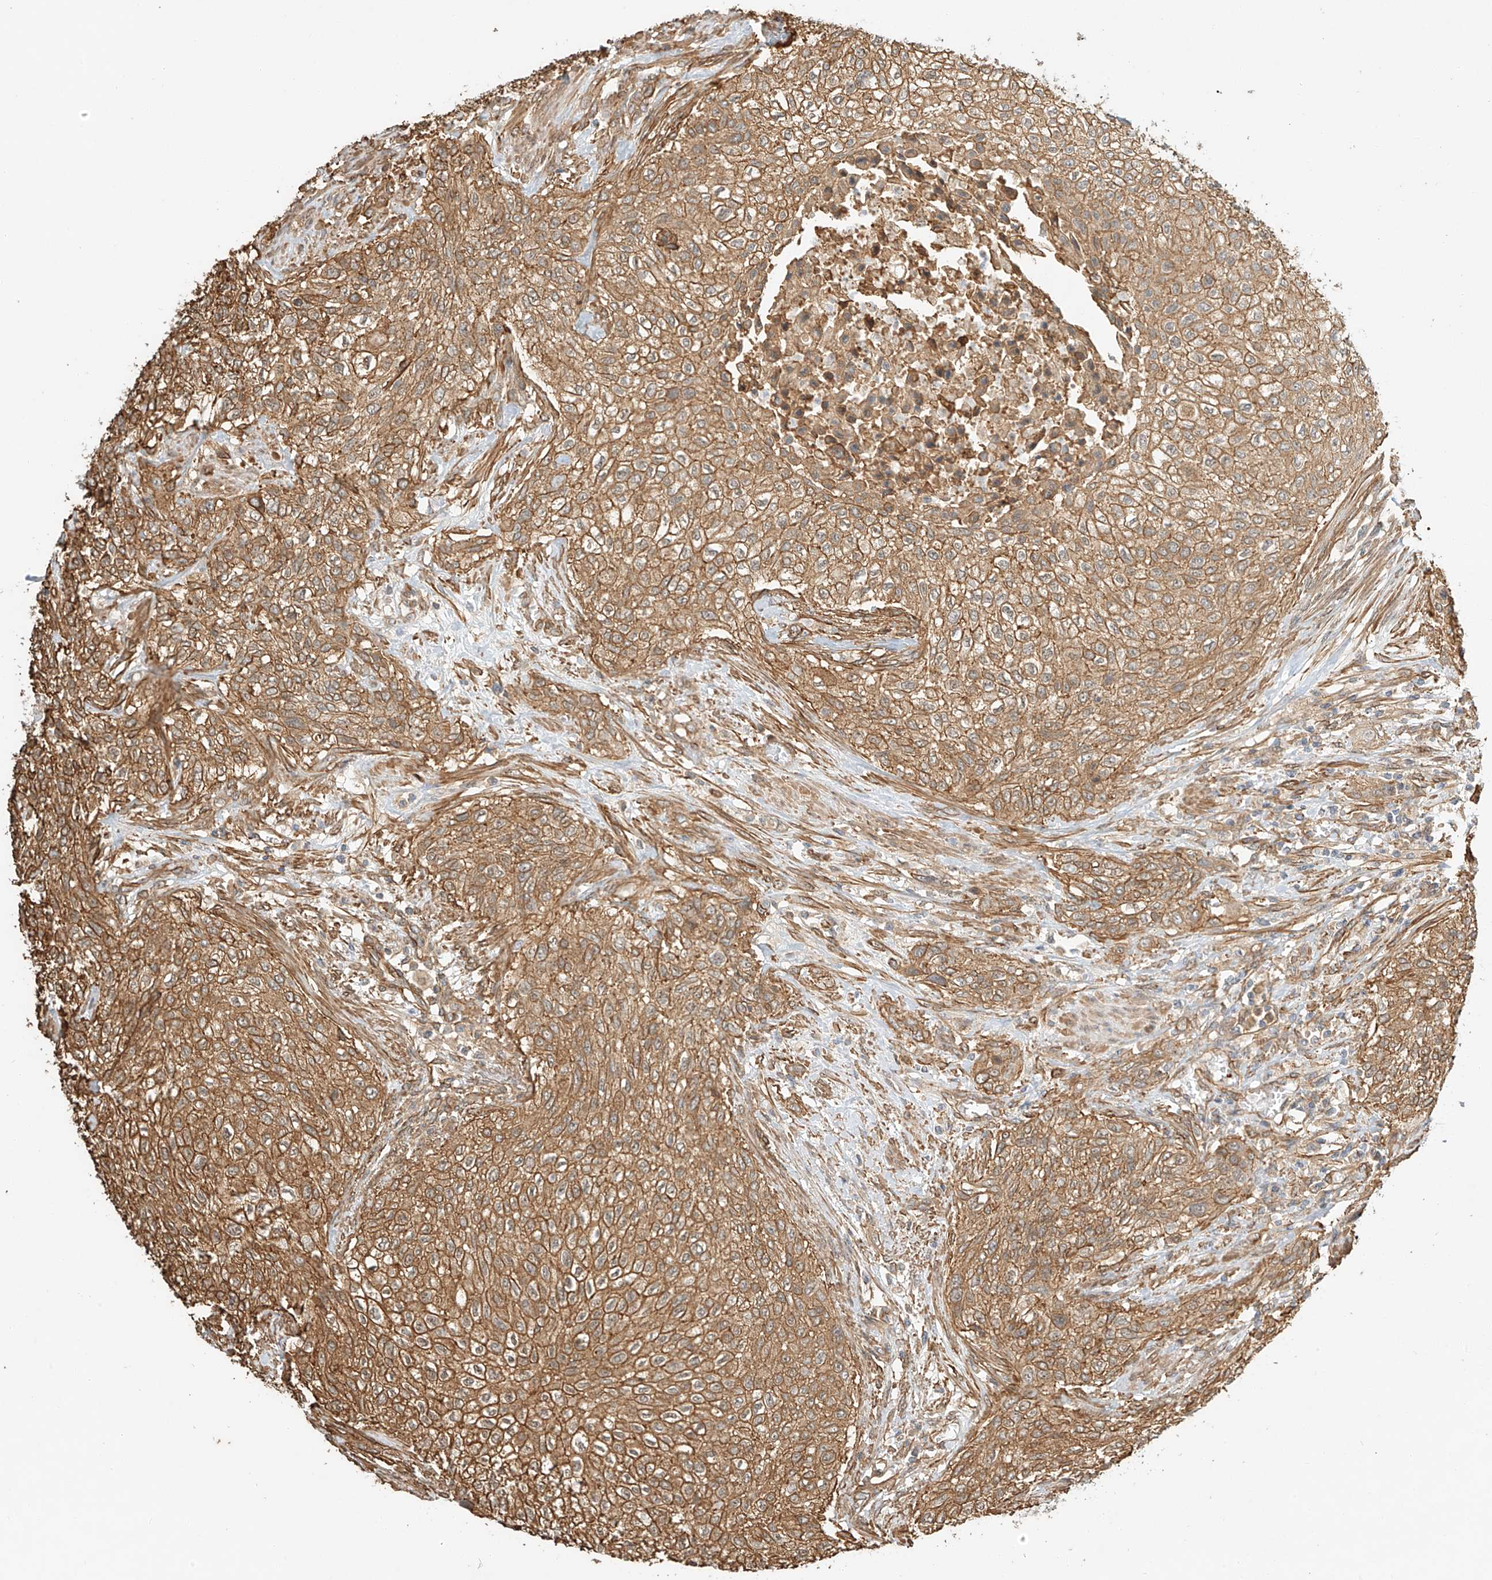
{"staining": {"intensity": "moderate", "quantity": ">75%", "location": "cytoplasmic/membranous"}, "tissue": "urothelial cancer", "cell_type": "Tumor cells", "image_type": "cancer", "snomed": [{"axis": "morphology", "description": "Urothelial carcinoma, High grade"}, {"axis": "topography", "description": "Urinary bladder"}], "caption": "Immunohistochemistry (IHC) of human urothelial cancer exhibits medium levels of moderate cytoplasmic/membranous positivity in approximately >75% of tumor cells.", "gene": "CSMD3", "patient": {"sex": "male", "age": 35}}